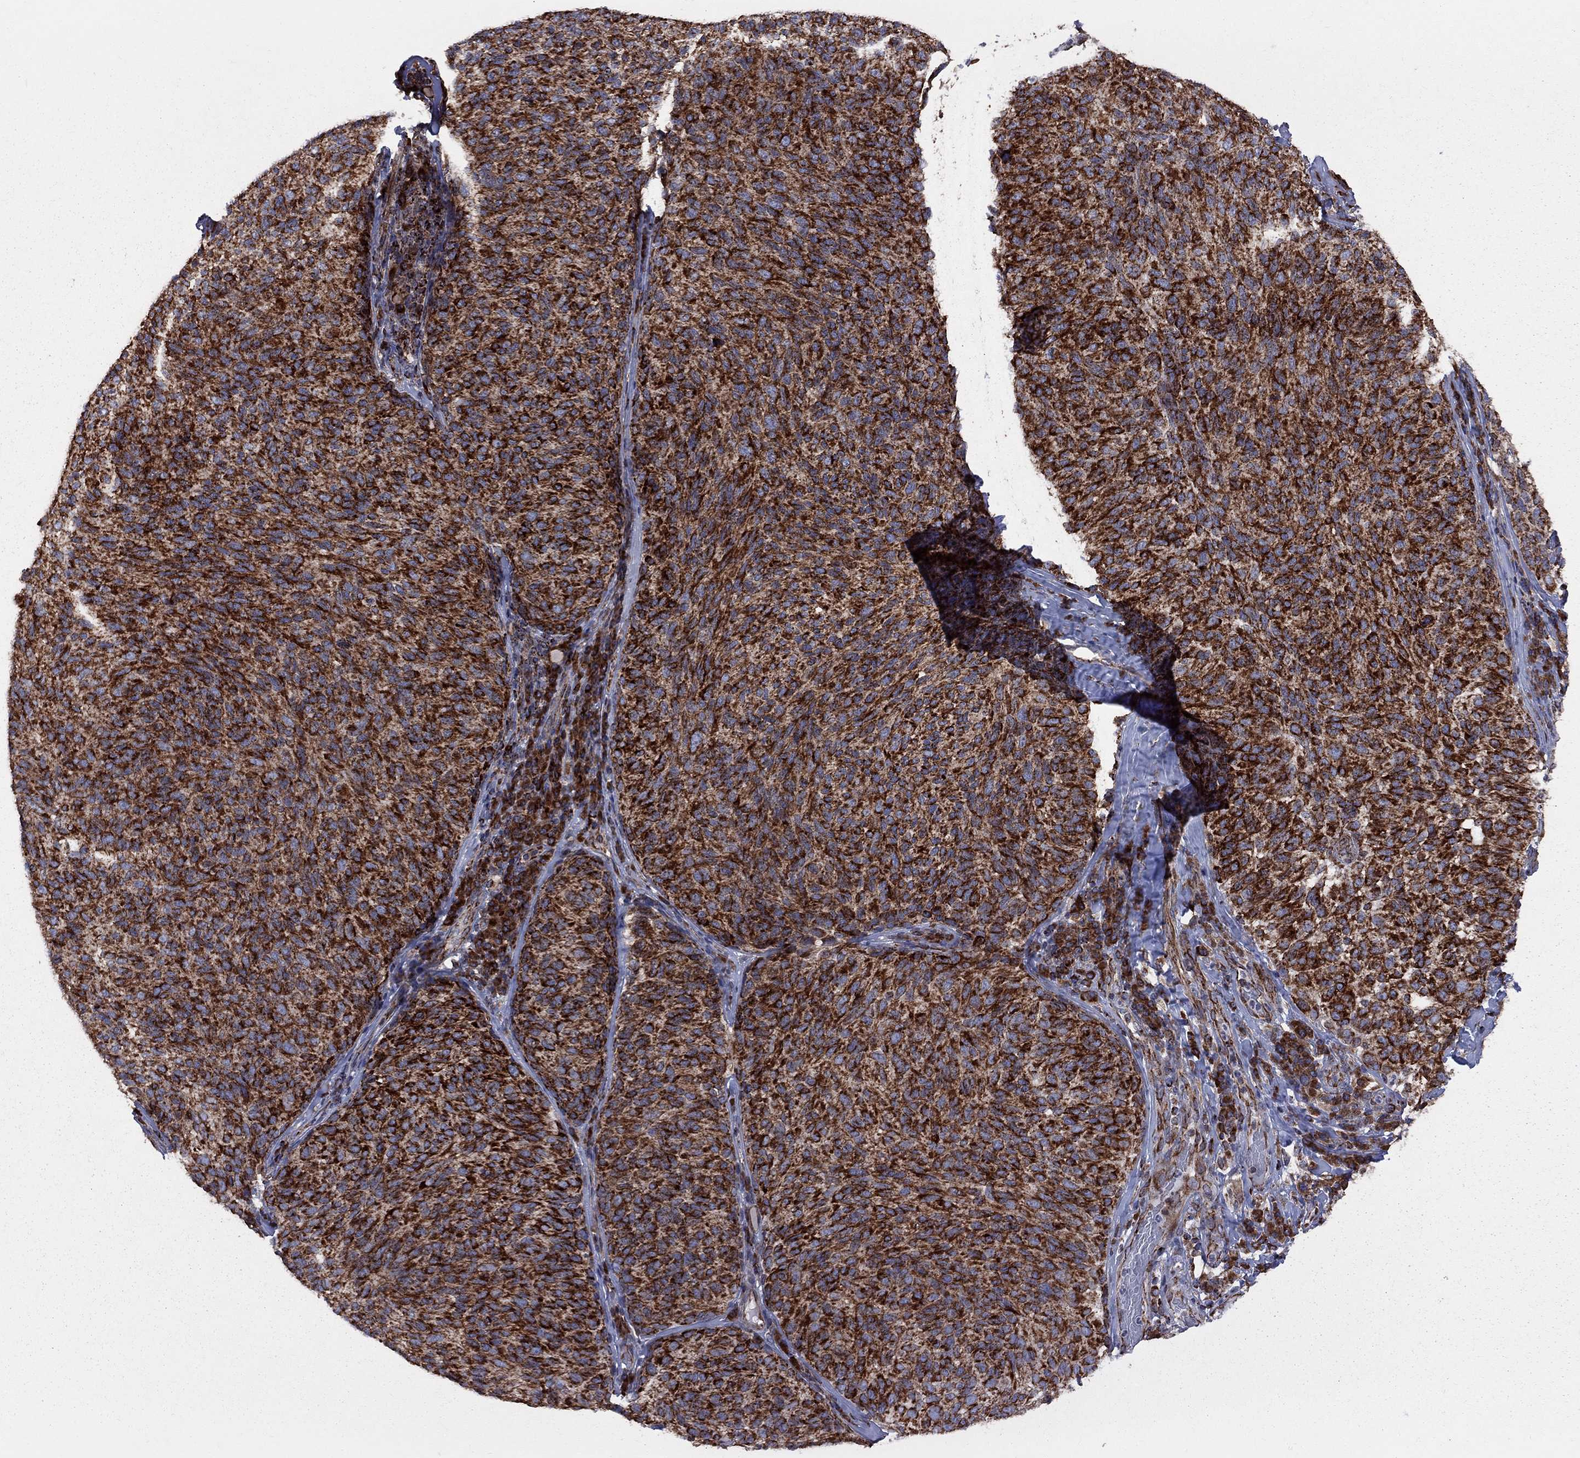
{"staining": {"intensity": "strong", "quantity": ">75%", "location": "cytoplasmic/membranous"}, "tissue": "melanoma", "cell_type": "Tumor cells", "image_type": "cancer", "snomed": [{"axis": "morphology", "description": "Malignant melanoma, NOS"}, {"axis": "topography", "description": "Skin"}], "caption": "There is high levels of strong cytoplasmic/membranous staining in tumor cells of malignant melanoma, as demonstrated by immunohistochemical staining (brown color).", "gene": "CLPTM1", "patient": {"sex": "female", "age": 73}}